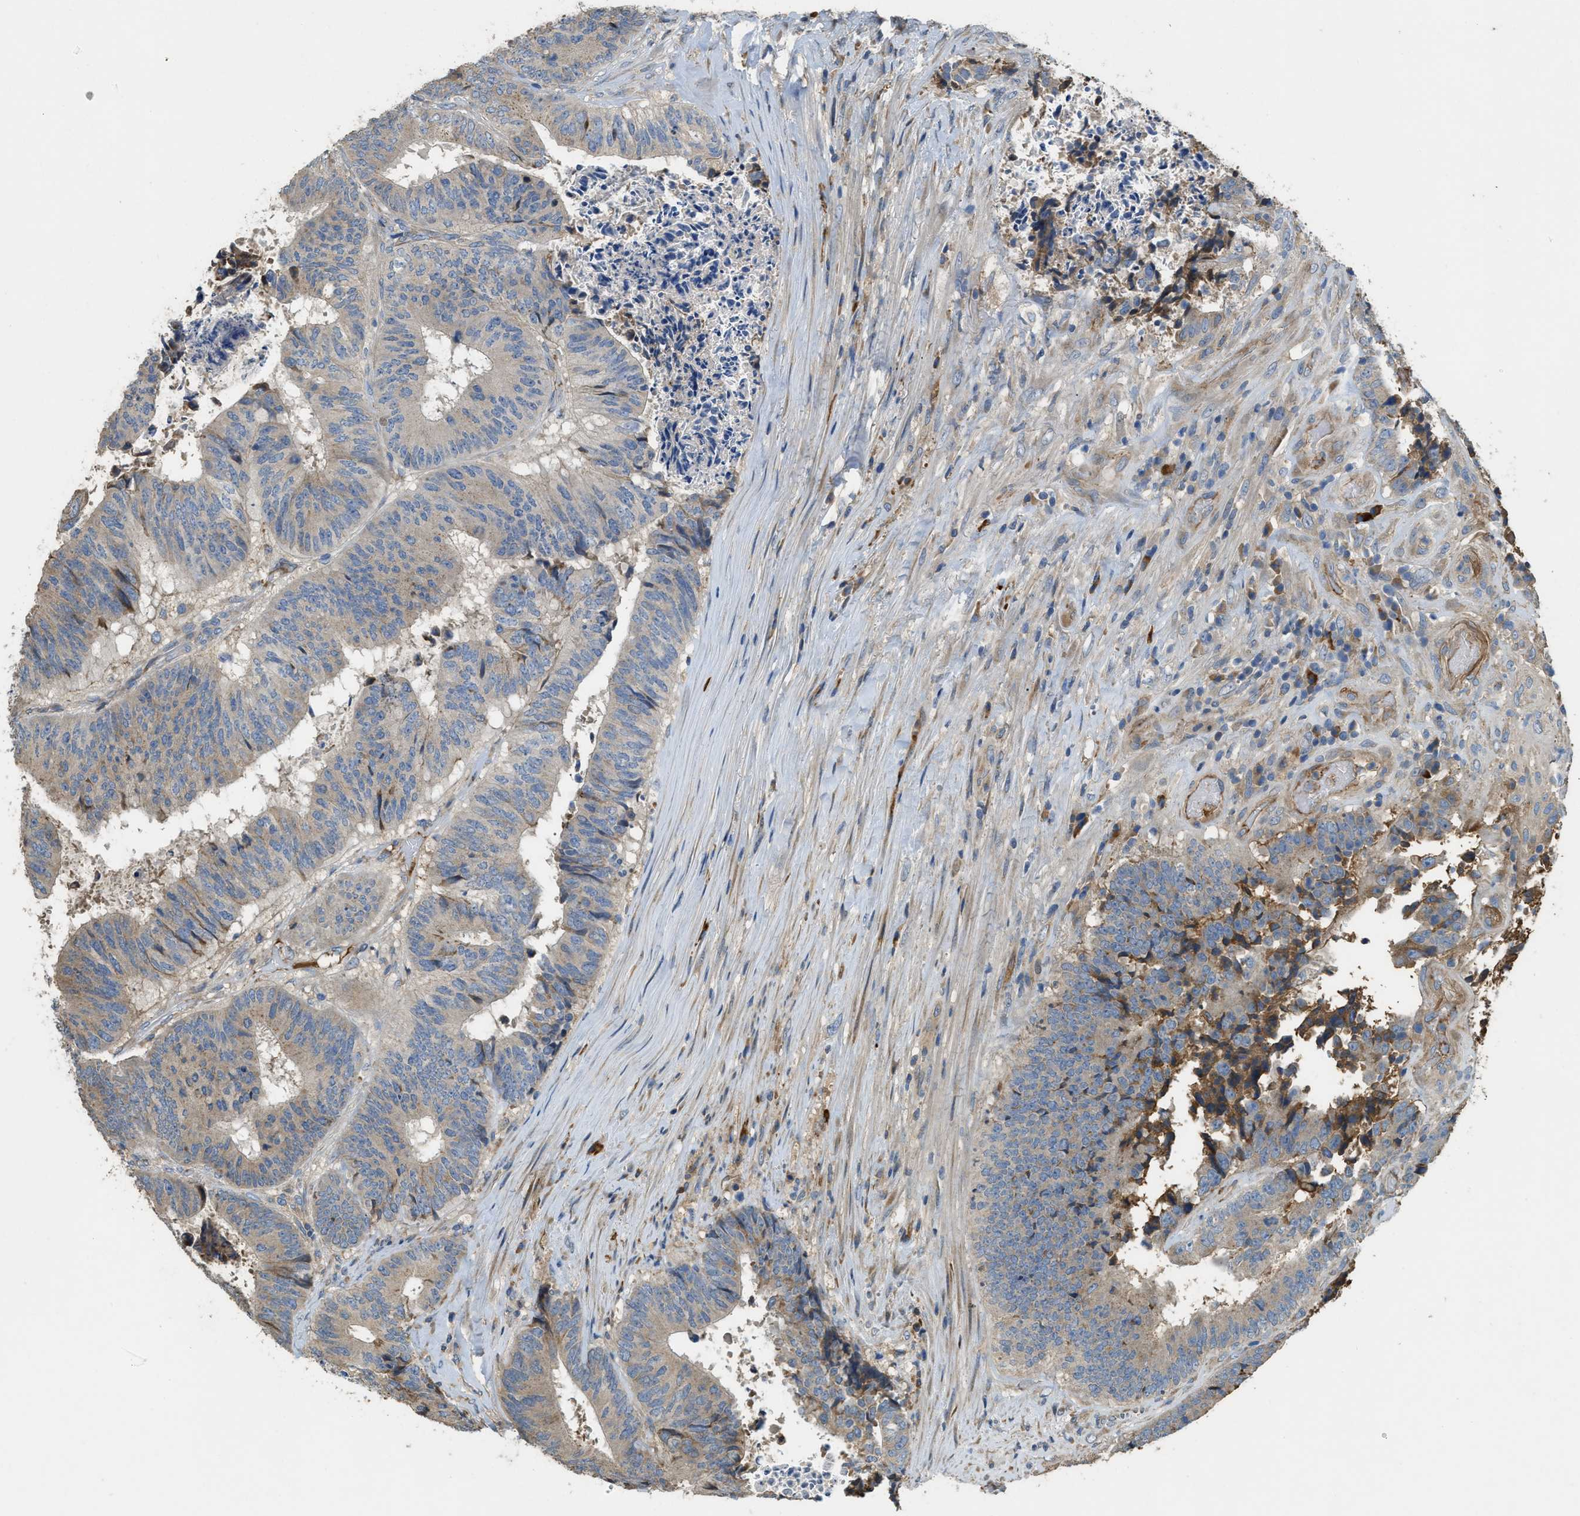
{"staining": {"intensity": "moderate", "quantity": "<25%", "location": "cytoplasmic/membranous"}, "tissue": "colorectal cancer", "cell_type": "Tumor cells", "image_type": "cancer", "snomed": [{"axis": "morphology", "description": "Adenocarcinoma, NOS"}, {"axis": "topography", "description": "Rectum"}], "caption": "Colorectal cancer (adenocarcinoma) was stained to show a protein in brown. There is low levels of moderate cytoplasmic/membranous staining in about <25% of tumor cells. Nuclei are stained in blue.", "gene": "RIPK2", "patient": {"sex": "male", "age": 72}}